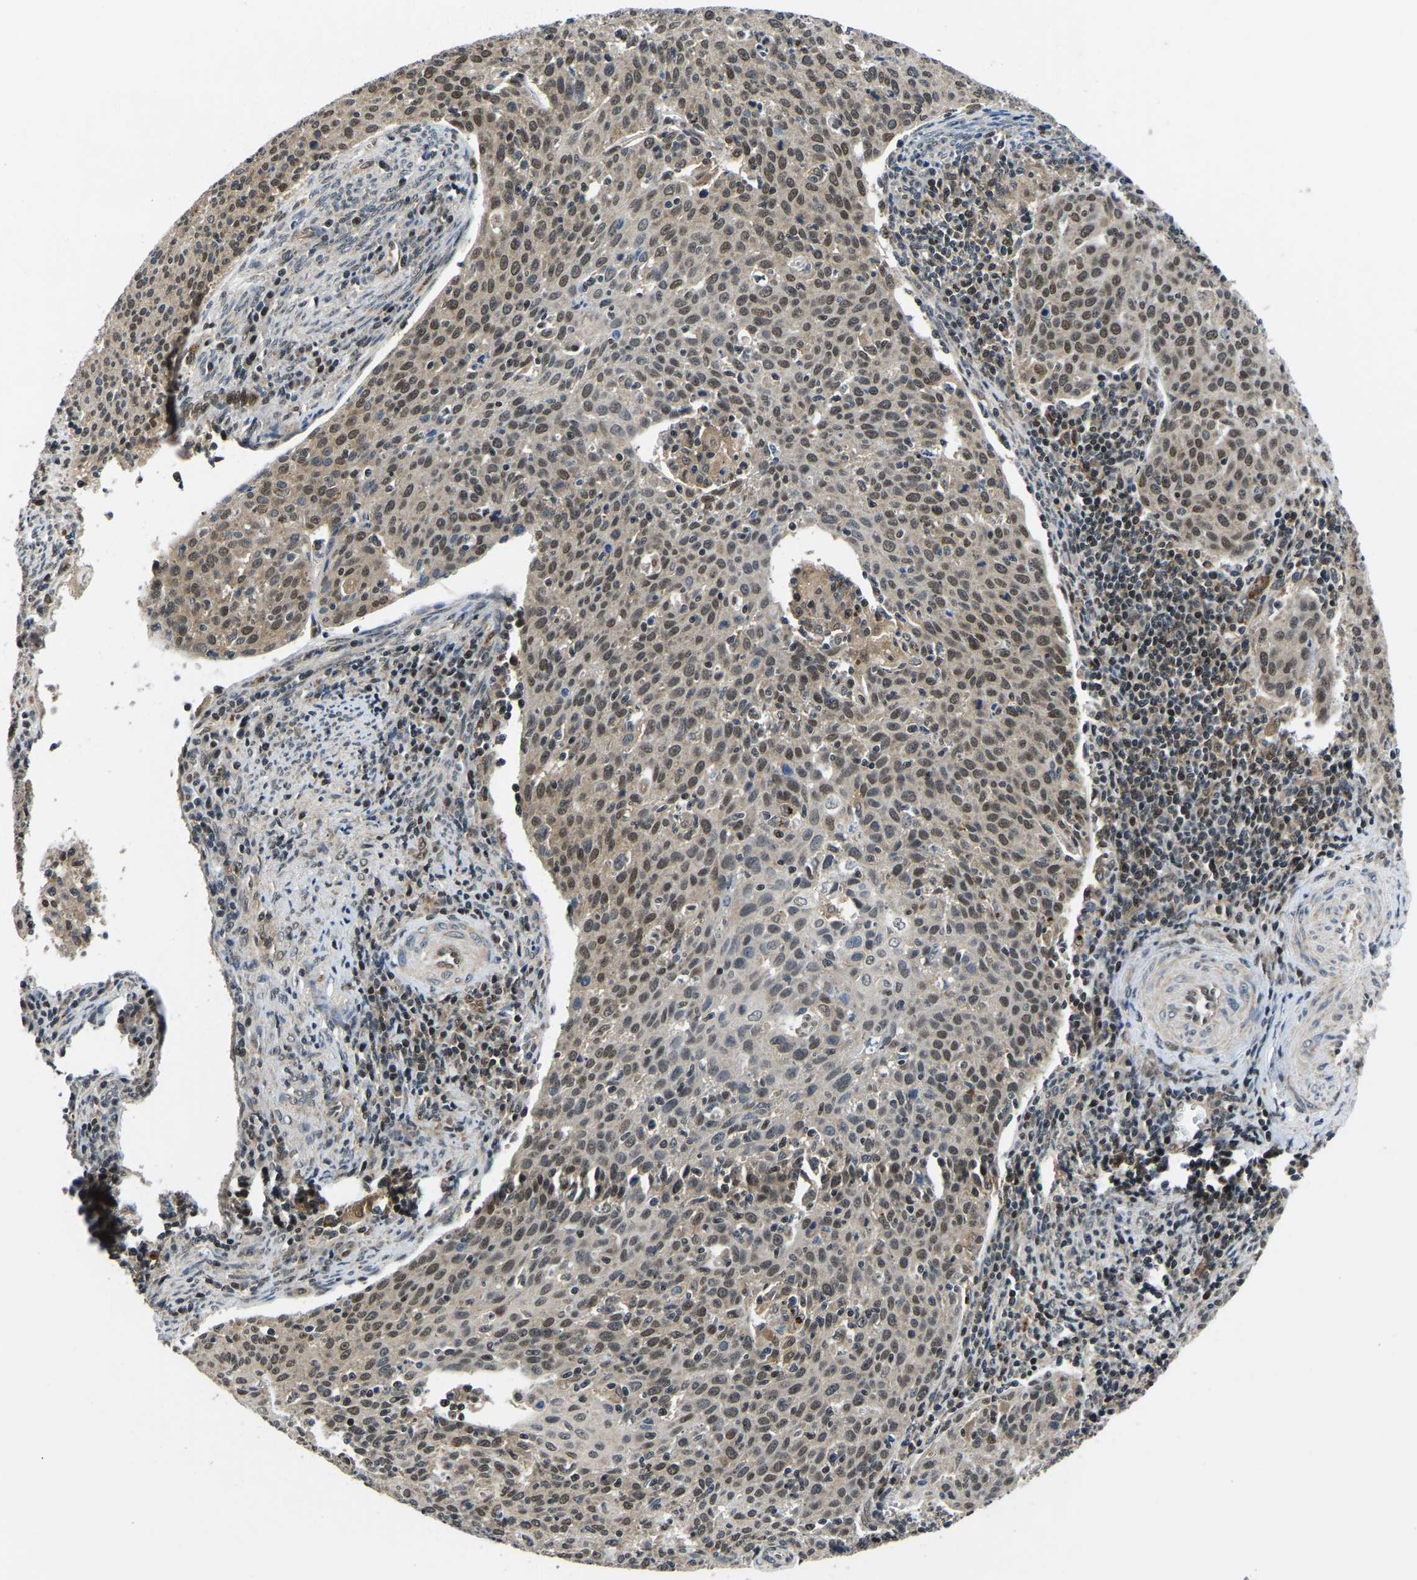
{"staining": {"intensity": "moderate", "quantity": ">75%", "location": "nuclear"}, "tissue": "cervical cancer", "cell_type": "Tumor cells", "image_type": "cancer", "snomed": [{"axis": "morphology", "description": "Squamous cell carcinoma, NOS"}, {"axis": "topography", "description": "Cervix"}], "caption": "Squamous cell carcinoma (cervical) stained with a protein marker reveals moderate staining in tumor cells.", "gene": "DFFA", "patient": {"sex": "female", "age": 38}}